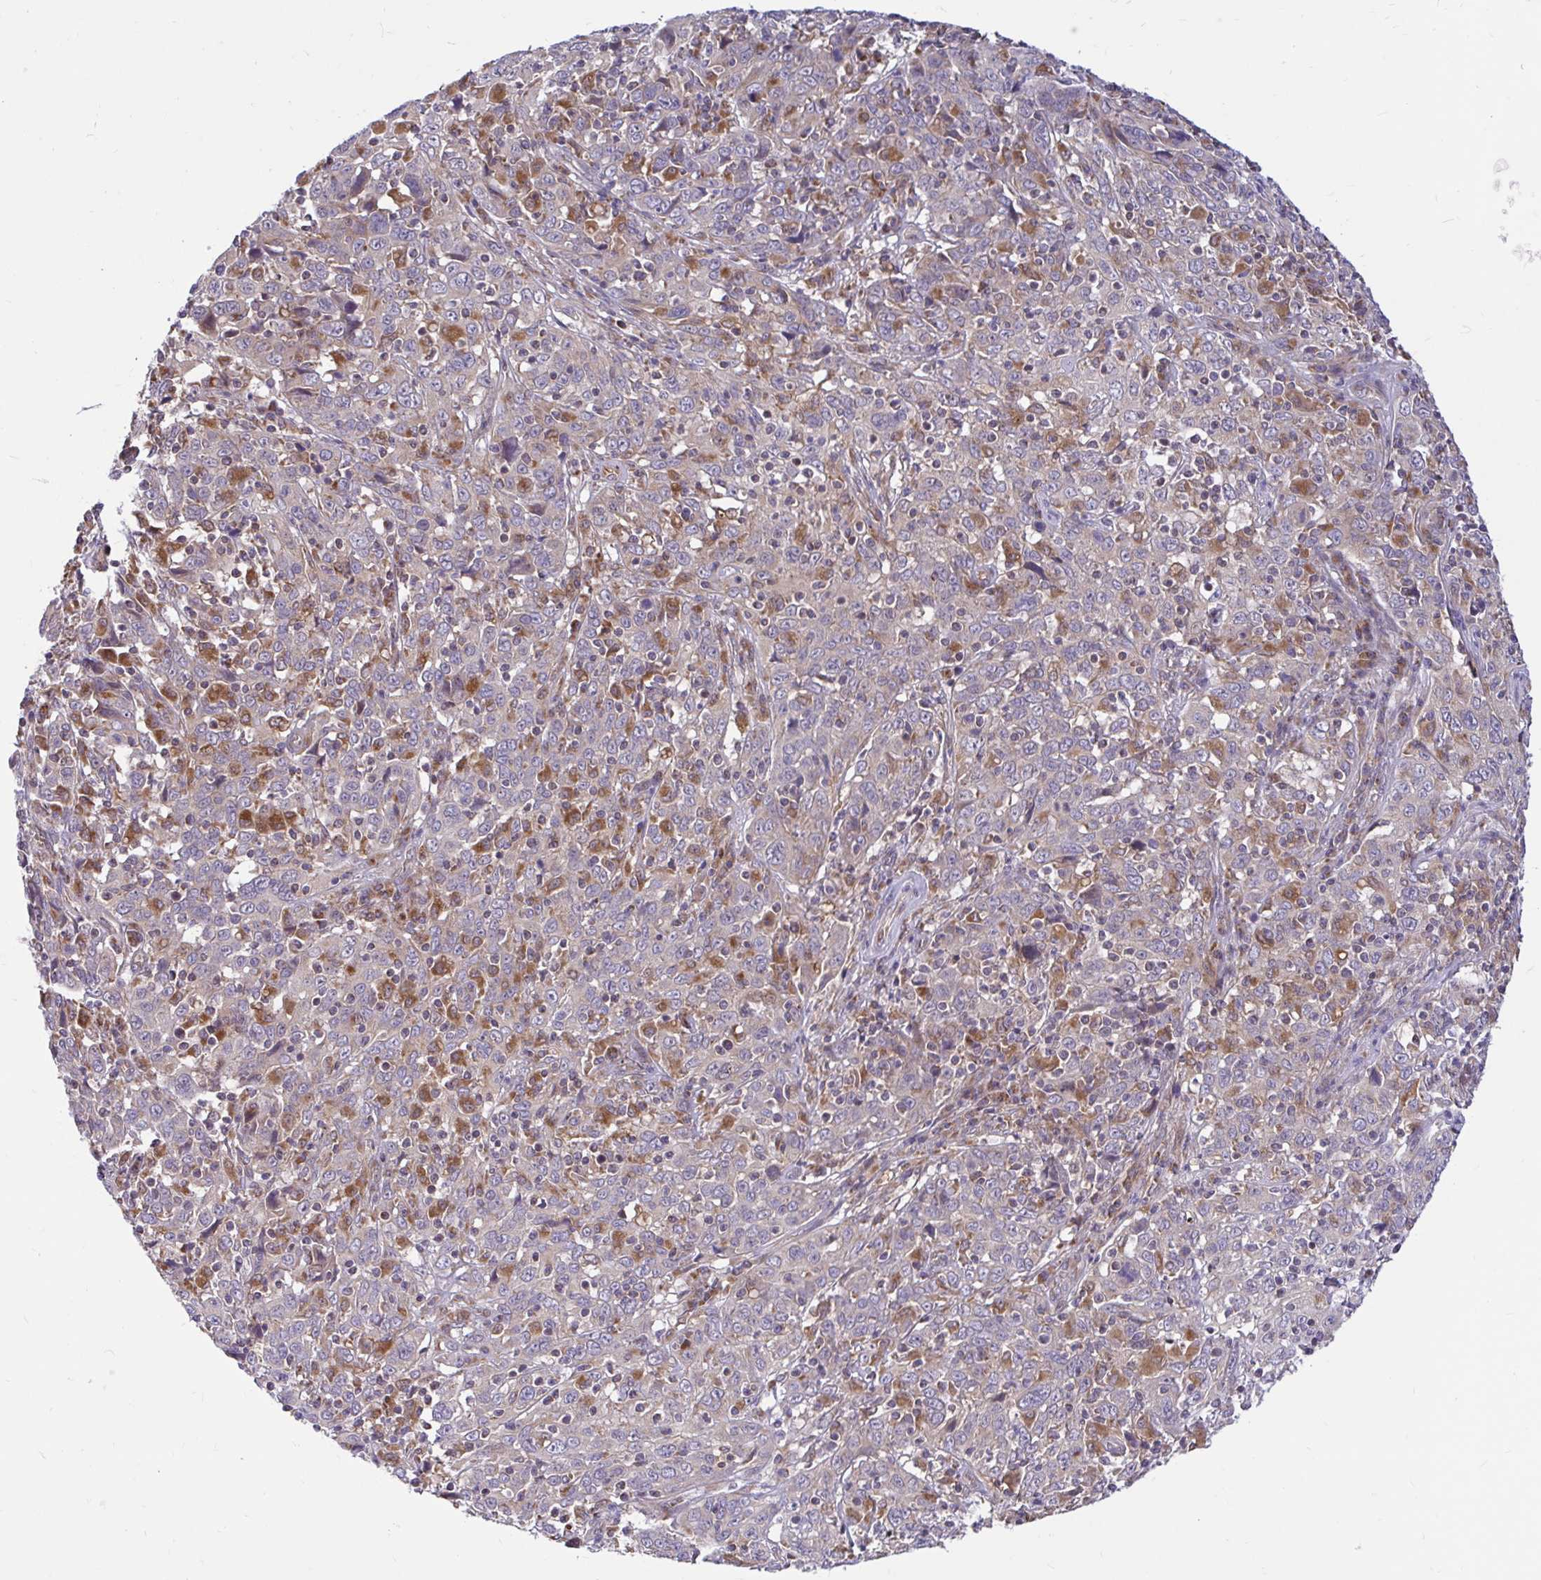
{"staining": {"intensity": "weak", "quantity": "<25%", "location": "cytoplasmic/membranous"}, "tissue": "cervical cancer", "cell_type": "Tumor cells", "image_type": "cancer", "snomed": [{"axis": "morphology", "description": "Squamous cell carcinoma, NOS"}, {"axis": "topography", "description": "Cervix"}], "caption": "DAB (3,3'-diaminobenzidine) immunohistochemical staining of human squamous cell carcinoma (cervical) reveals no significant staining in tumor cells.", "gene": "VTI1B", "patient": {"sex": "female", "age": 46}}